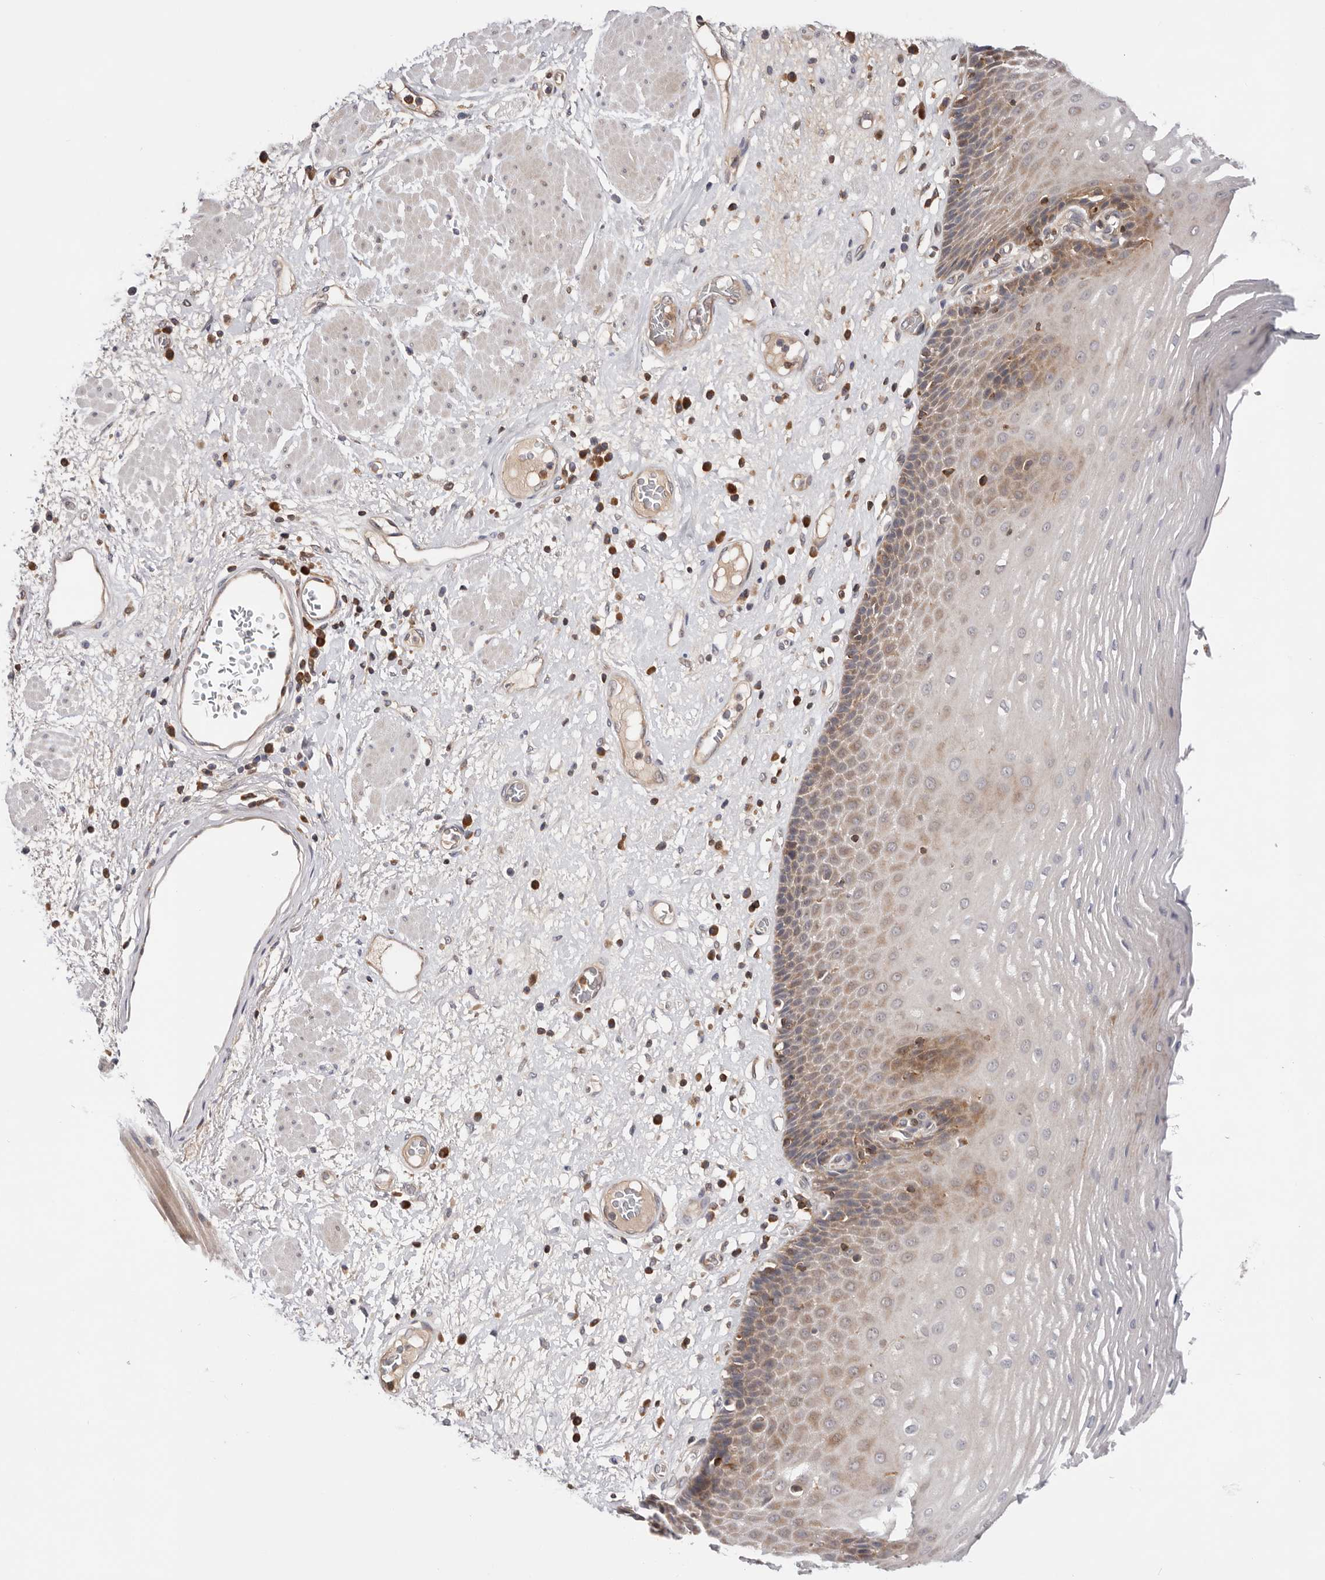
{"staining": {"intensity": "moderate", "quantity": "<25%", "location": "cytoplasmic/membranous"}, "tissue": "esophagus", "cell_type": "Squamous epithelial cells", "image_type": "normal", "snomed": [{"axis": "morphology", "description": "Normal tissue, NOS"}, {"axis": "morphology", "description": "Adenocarcinoma, NOS"}, {"axis": "topography", "description": "Esophagus"}], "caption": "Moderate cytoplasmic/membranous staining for a protein is present in about <25% of squamous epithelial cells of normal esophagus using IHC.", "gene": "RNF213", "patient": {"sex": "male", "age": 62}}